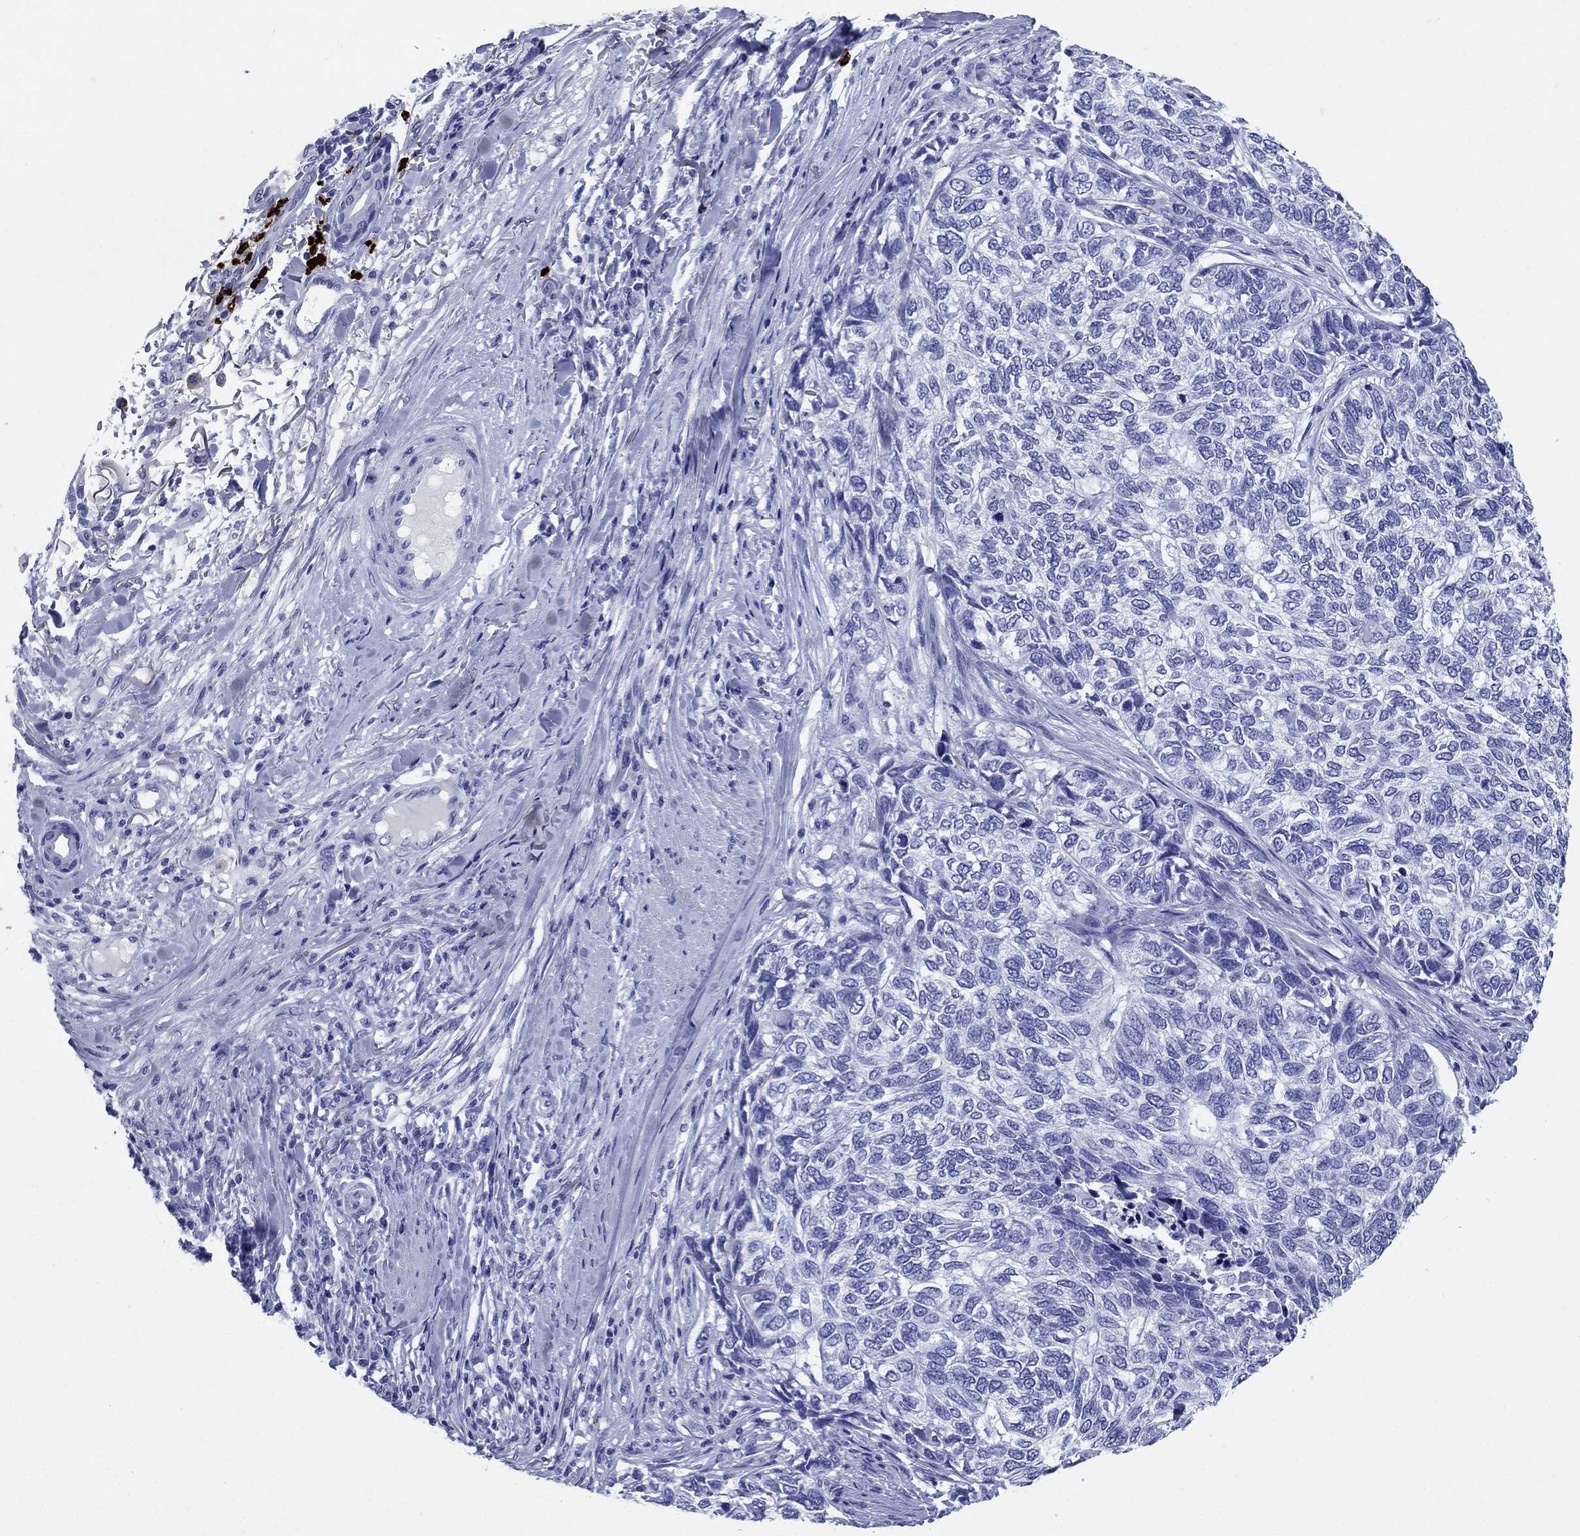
{"staining": {"intensity": "negative", "quantity": "none", "location": "none"}, "tissue": "skin cancer", "cell_type": "Tumor cells", "image_type": "cancer", "snomed": [{"axis": "morphology", "description": "Basal cell carcinoma"}, {"axis": "topography", "description": "Skin"}], "caption": "An image of human skin basal cell carcinoma is negative for staining in tumor cells. (DAB IHC visualized using brightfield microscopy, high magnification).", "gene": "AZU1", "patient": {"sex": "female", "age": 65}}